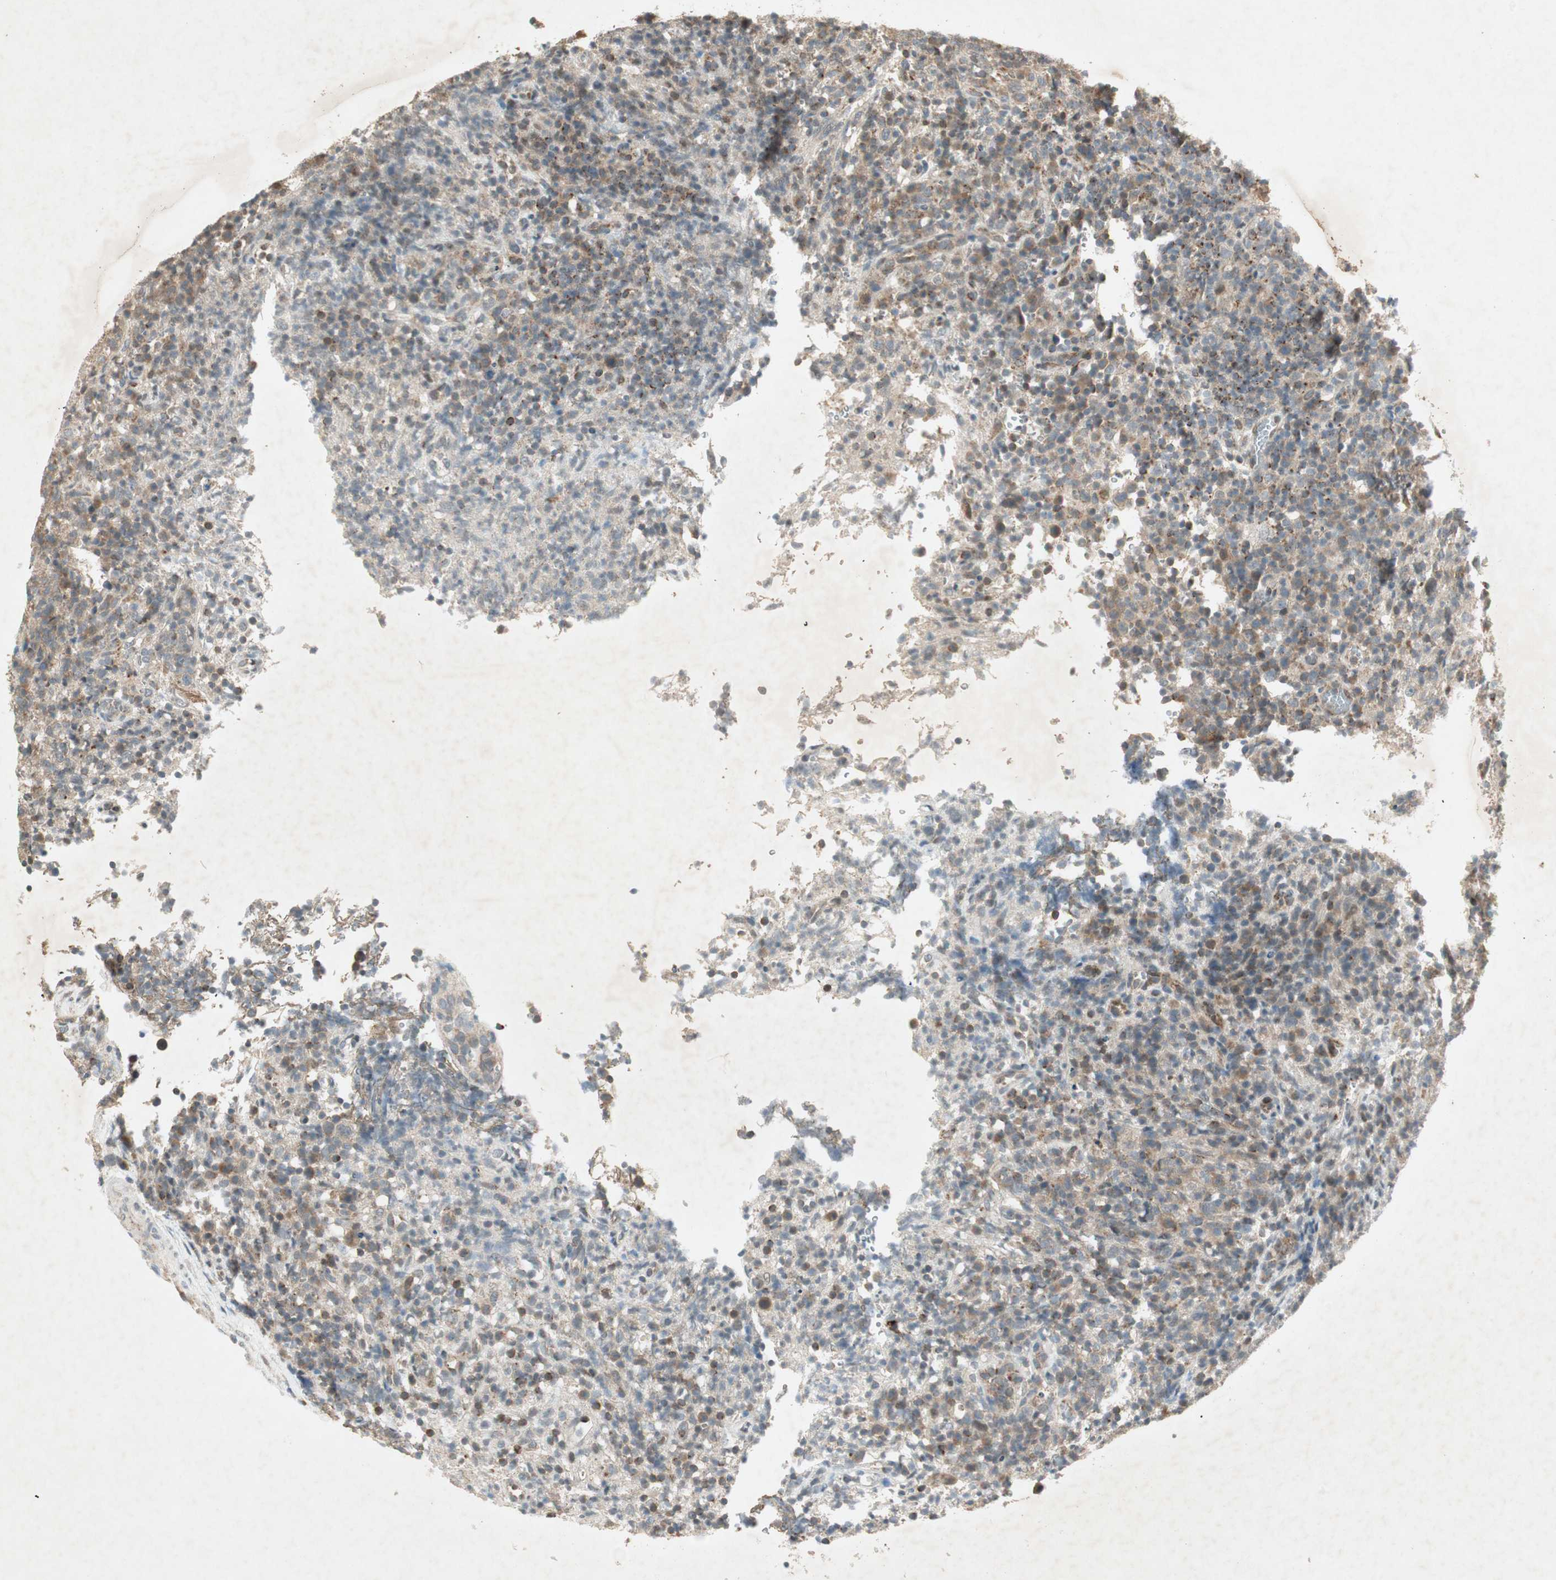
{"staining": {"intensity": "moderate", "quantity": ">75%", "location": "cytoplasmic/membranous"}, "tissue": "lymphoma", "cell_type": "Tumor cells", "image_type": "cancer", "snomed": [{"axis": "morphology", "description": "Malignant lymphoma, non-Hodgkin's type, High grade"}, {"axis": "topography", "description": "Lymph node"}], "caption": "High-grade malignant lymphoma, non-Hodgkin's type stained with DAB (3,3'-diaminobenzidine) immunohistochemistry displays medium levels of moderate cytoplasmic/membranous expression in approximately >75% of tumor cells. The staining was performed using DAB (3,3'-diaminobenzidine) to visualize the protein expression in brown, while the nuclei were stained in blue with hematoxylin (Magnification: 20x).", "gene": "USP2", "patient": {"sex": "female", "age": 76}}